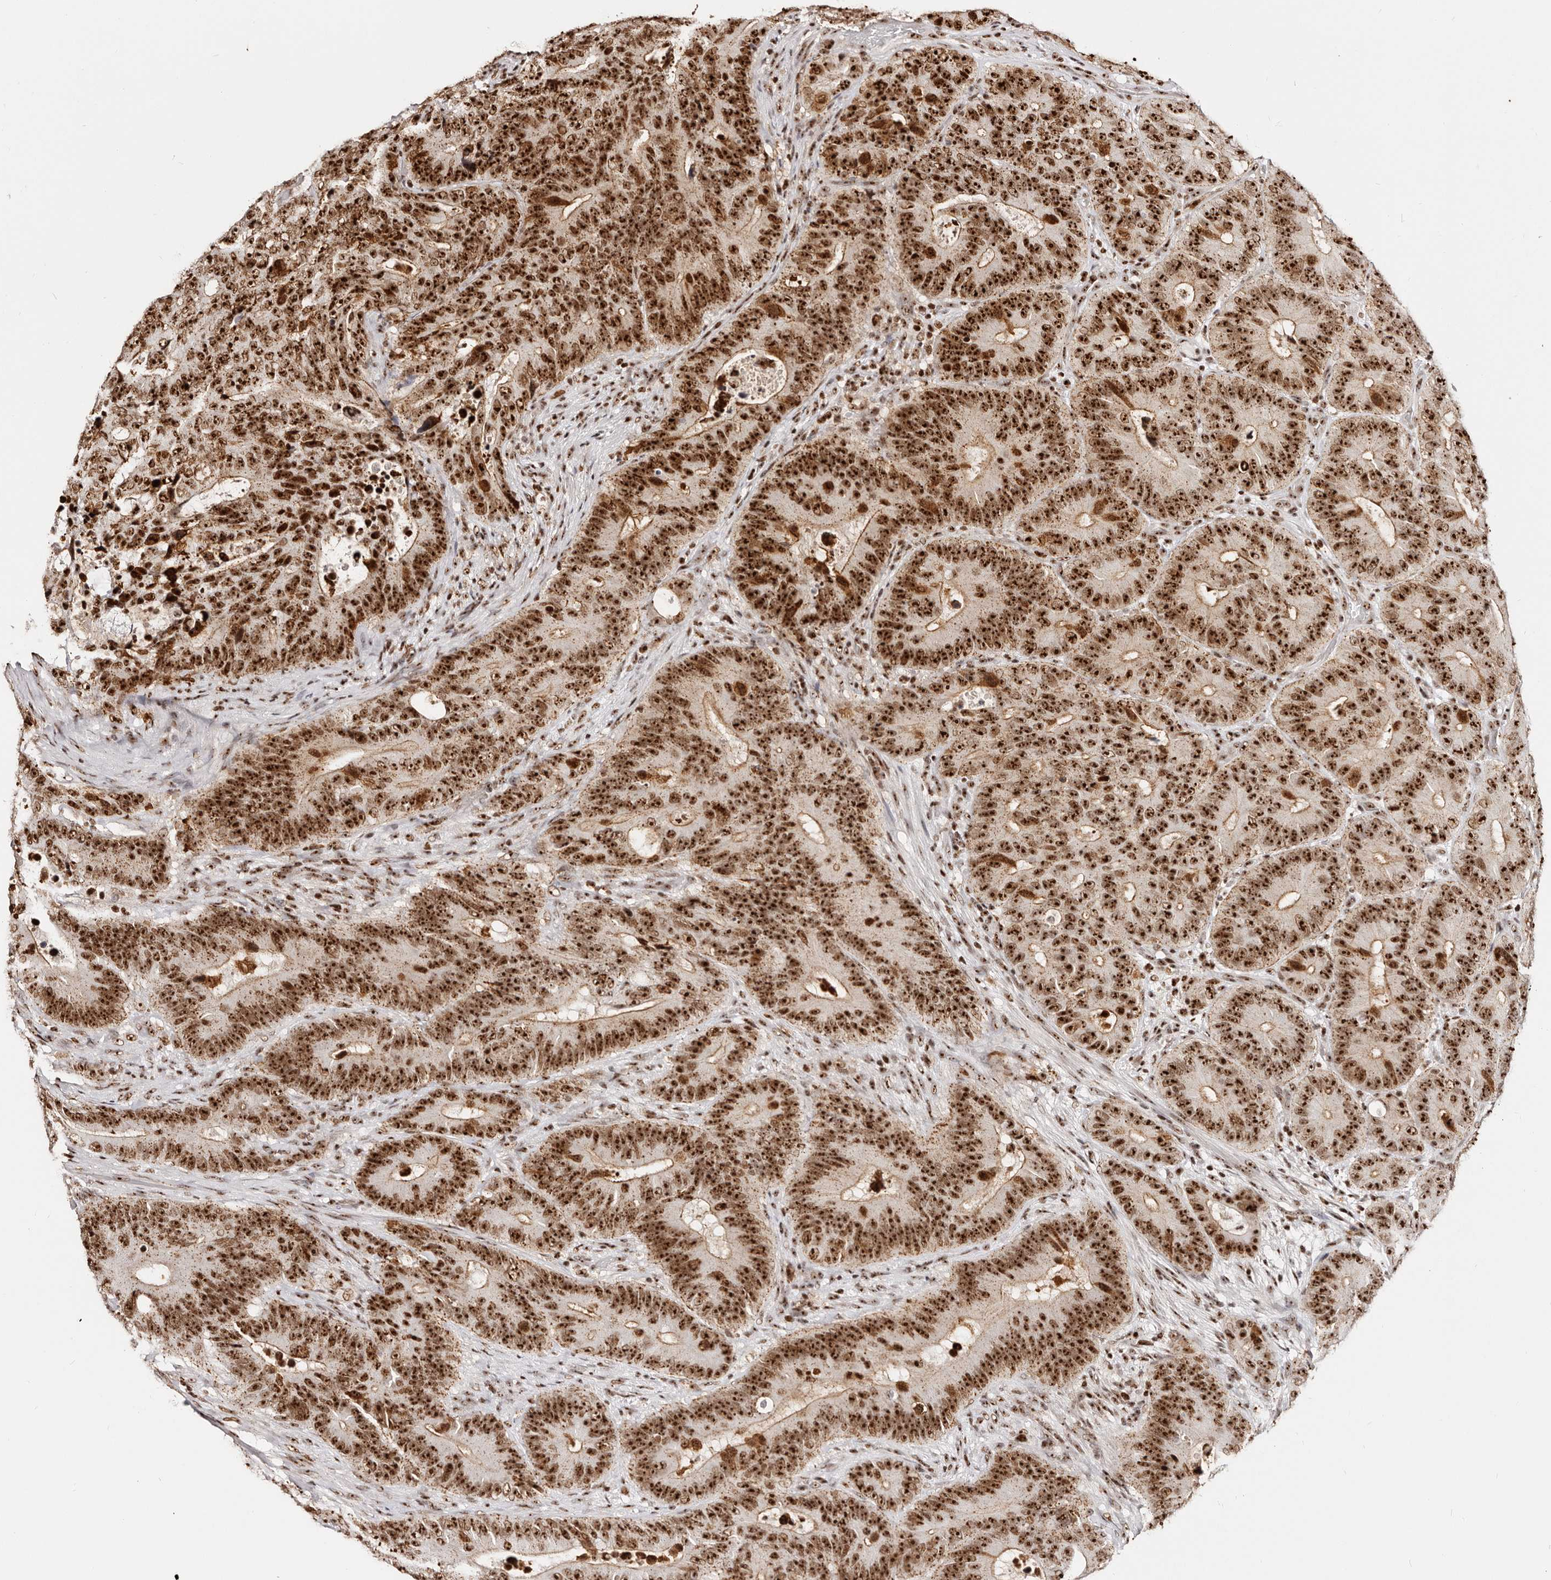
{"staining": {"intensity": "strong", "quantity": ">75%", "location": "cytoplasmic/membranous,nuclear"}, "tissue": "colorectal cancer", "cell_type": "Tumor cells", "image_type": "cancer", "snomed": [{"axis": "morphology", "description": "Adenocarcinoma, NOS"}, {"axis": "topography", "description": "Colon"}], "caption": "This is a histology image of IHC staining of colorectal cancer, which shows strong positivity in the cytoplasmic/membranous and nuclear of tumor cells.", "gene": "IQGAP3", "patient": {"sex": "male", "age": 83}}